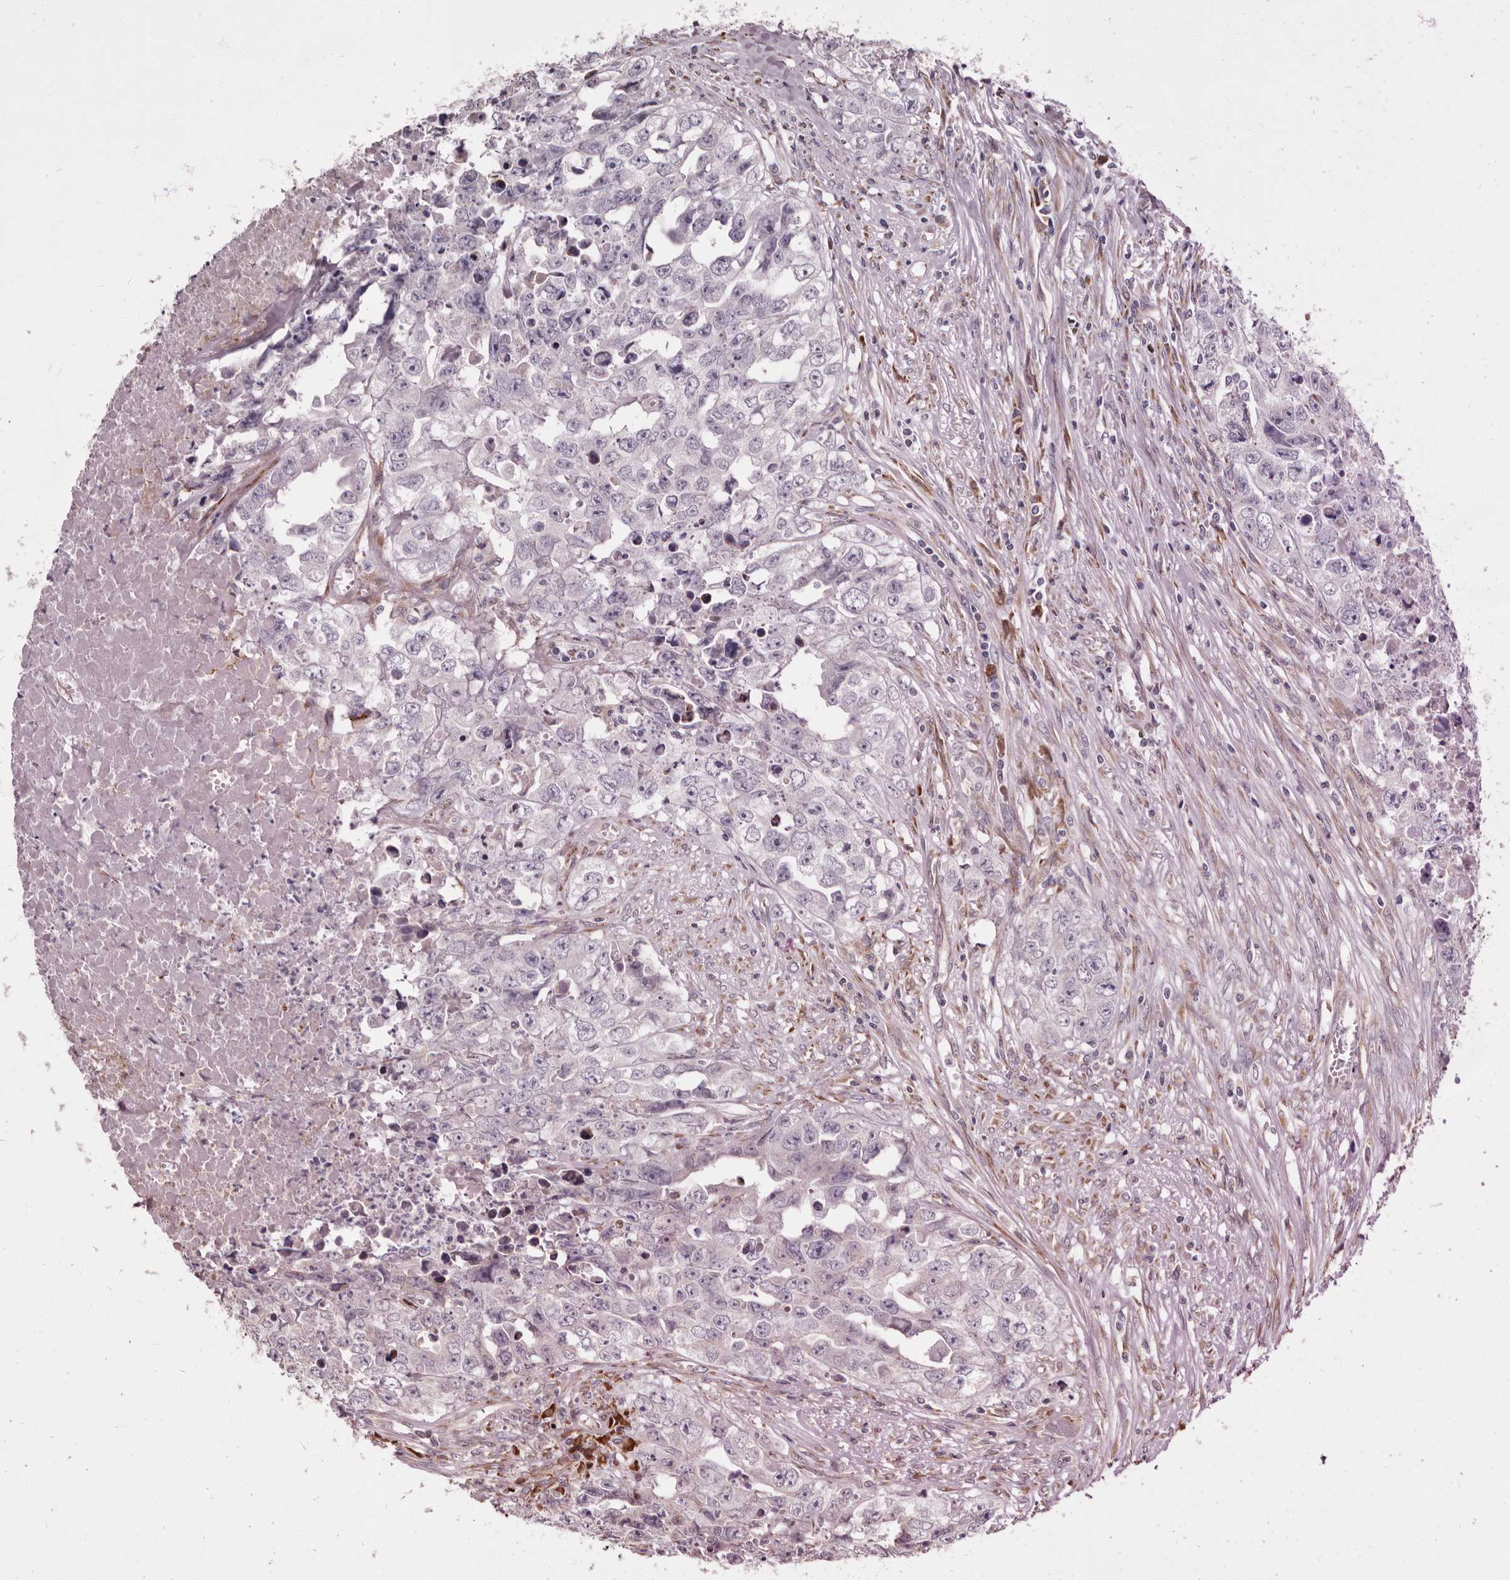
{"staining": {"intensity": "negative", "quantity": "none", "location": "none"}, "tissue": "testis cancer", "cell_type": "Tumor cells", "image_type": "cancer", "snomed": [{"axis": "morphology", "description": "Seminoma, NOS"}, {"axis": "morphology", "description": "Carcinoma, Embryonal, NOS"}, {"axis": "topography", "description": "Testis"}], "caption": "A high-resolution micrograph shows immunohistochemistry (IHC) staining of testis cancer, which reveals no significant expression in tumor cells. Brightfield microscopy of IHC stained with DAB (3,3'-diaminobenzidine) (brown) and hematoxylin (blue), captured at high magnification.", "gene": "PIGX", "patient": {"sex": "male", "age": 43}}